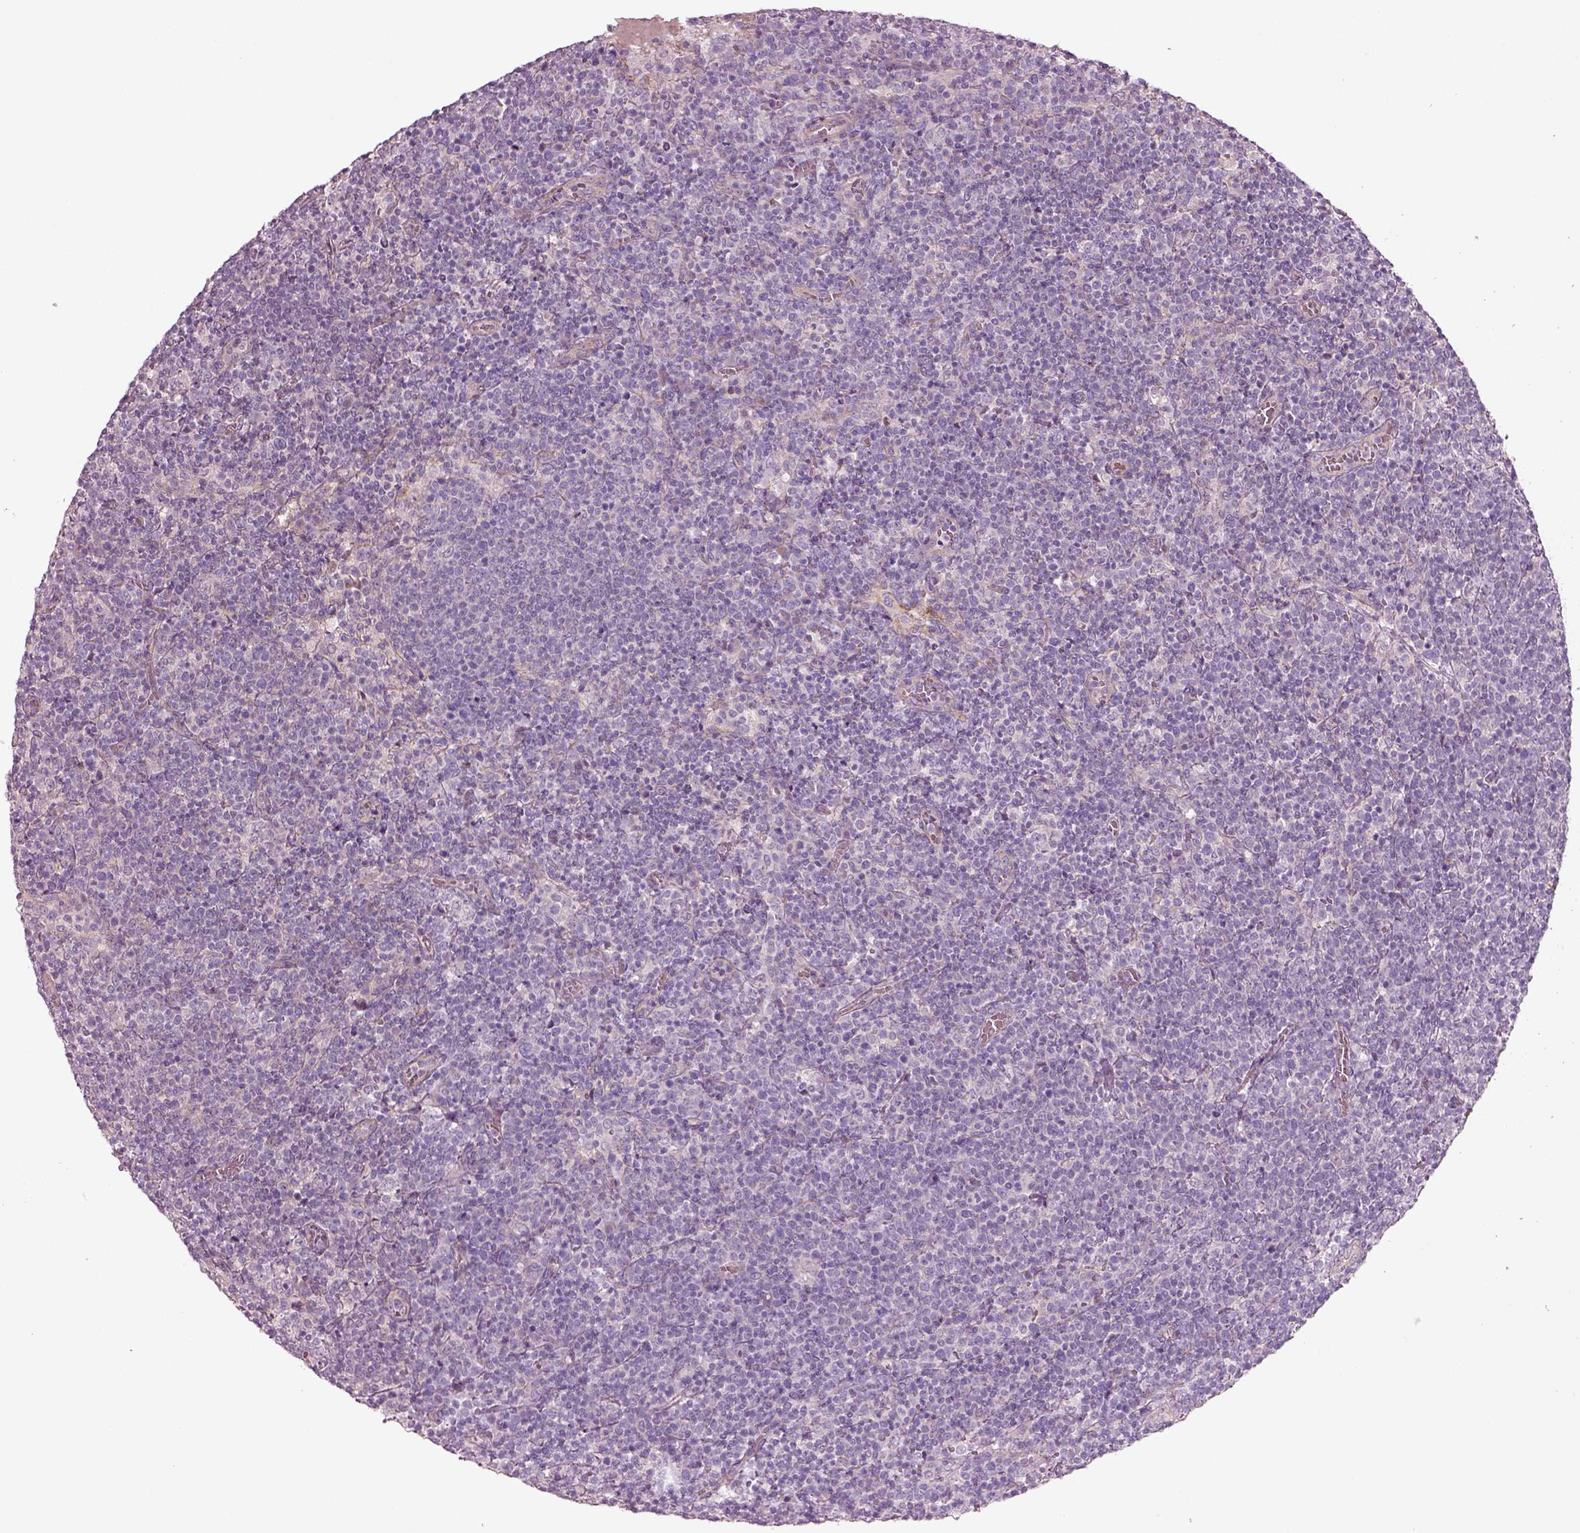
{"staining": {"intensity": "negative", "quantity": "none", "location": "none"}, "tissue": "lymphoma", "cell_type": "Tumor cells", "image_type": "cancer", "snomed": [{"axis": "morphology", "description": "Malignant lymphoma, non-Hodgkin's type, High grade"}, {"axis": "topography", "description": "Lymph node"}], "caption": "The photomicrograph exhibits no significant staining in tumor cells of high-grade malignant lymphoma, non-Hodgkin's type.", "gene": "DUOXA2", "patient": {"sex": "male", "age": 61}}